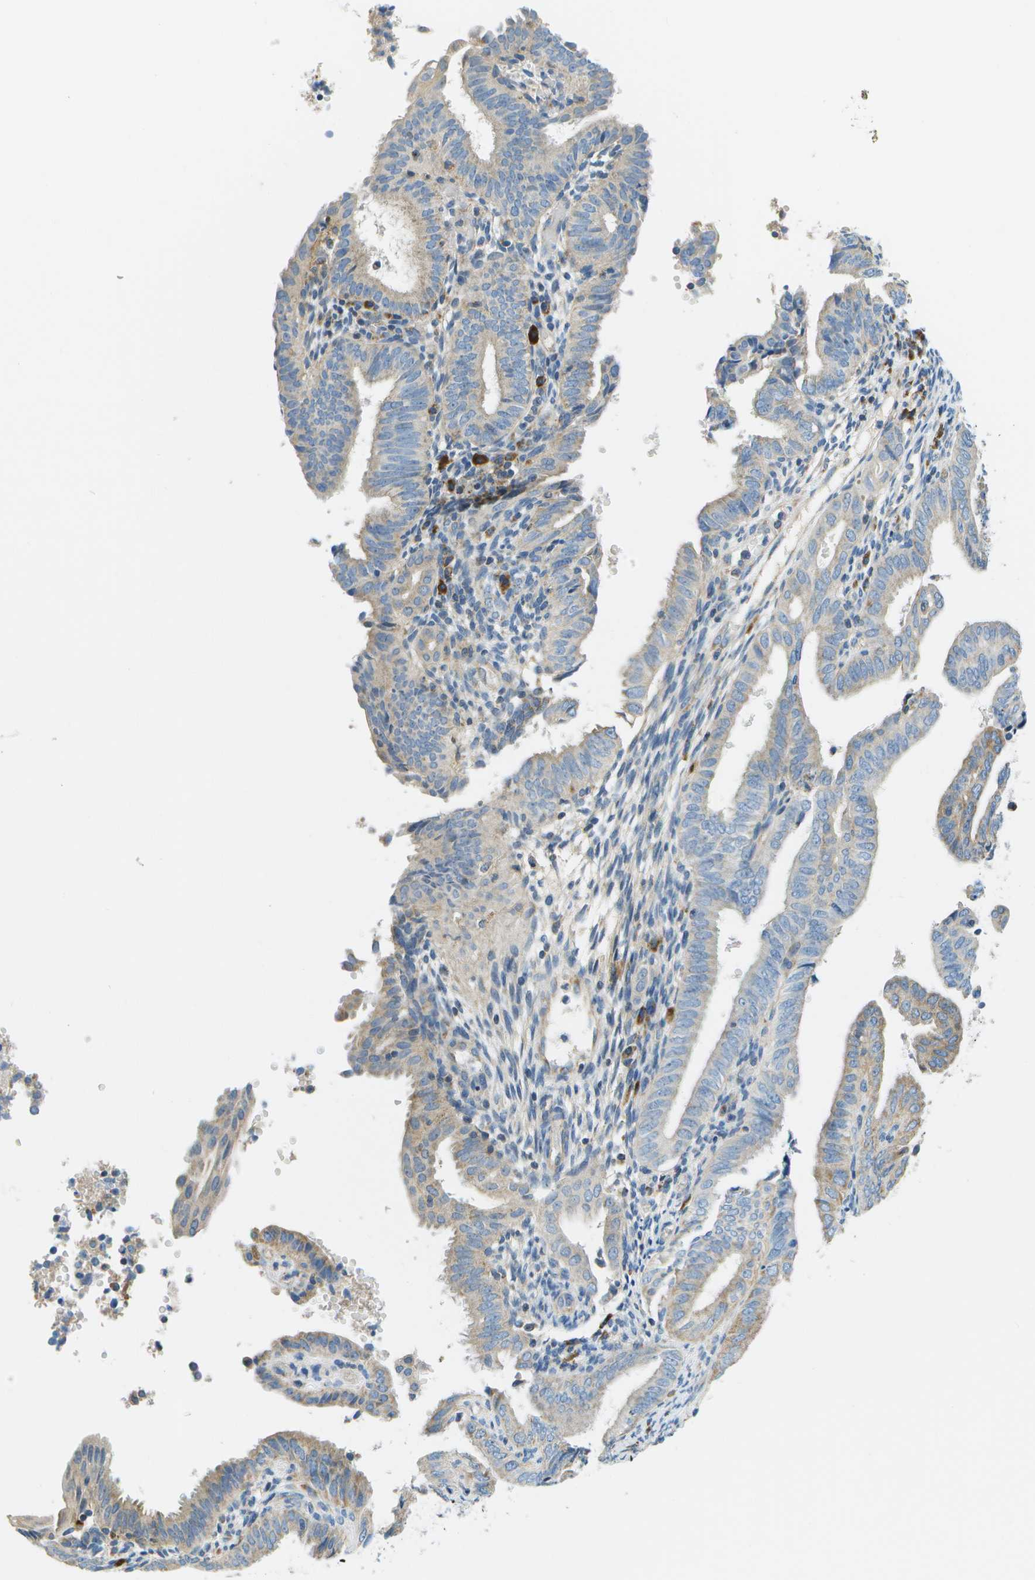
{"staining": {"intensity": "weak", "quantity": "25%-75%", "location": "cytoplasmic/membranous"}, "tissue": "endometrial cancer", "cell_type": "Tumor cells", "image_type": "cancer", "snomed": [{"axis": "morphology", "description": "Adenocarcinoma, NOS"}, {"axis": "topography", "description": "Endometrium"}], "caption": "Weak cytoplasmic/membranous protein staining is present in approximately 25%-75% of tumor cells in endometrial cancer.", "gene": "PTGIS", "patient": {"sex": "female", "age": 58}}